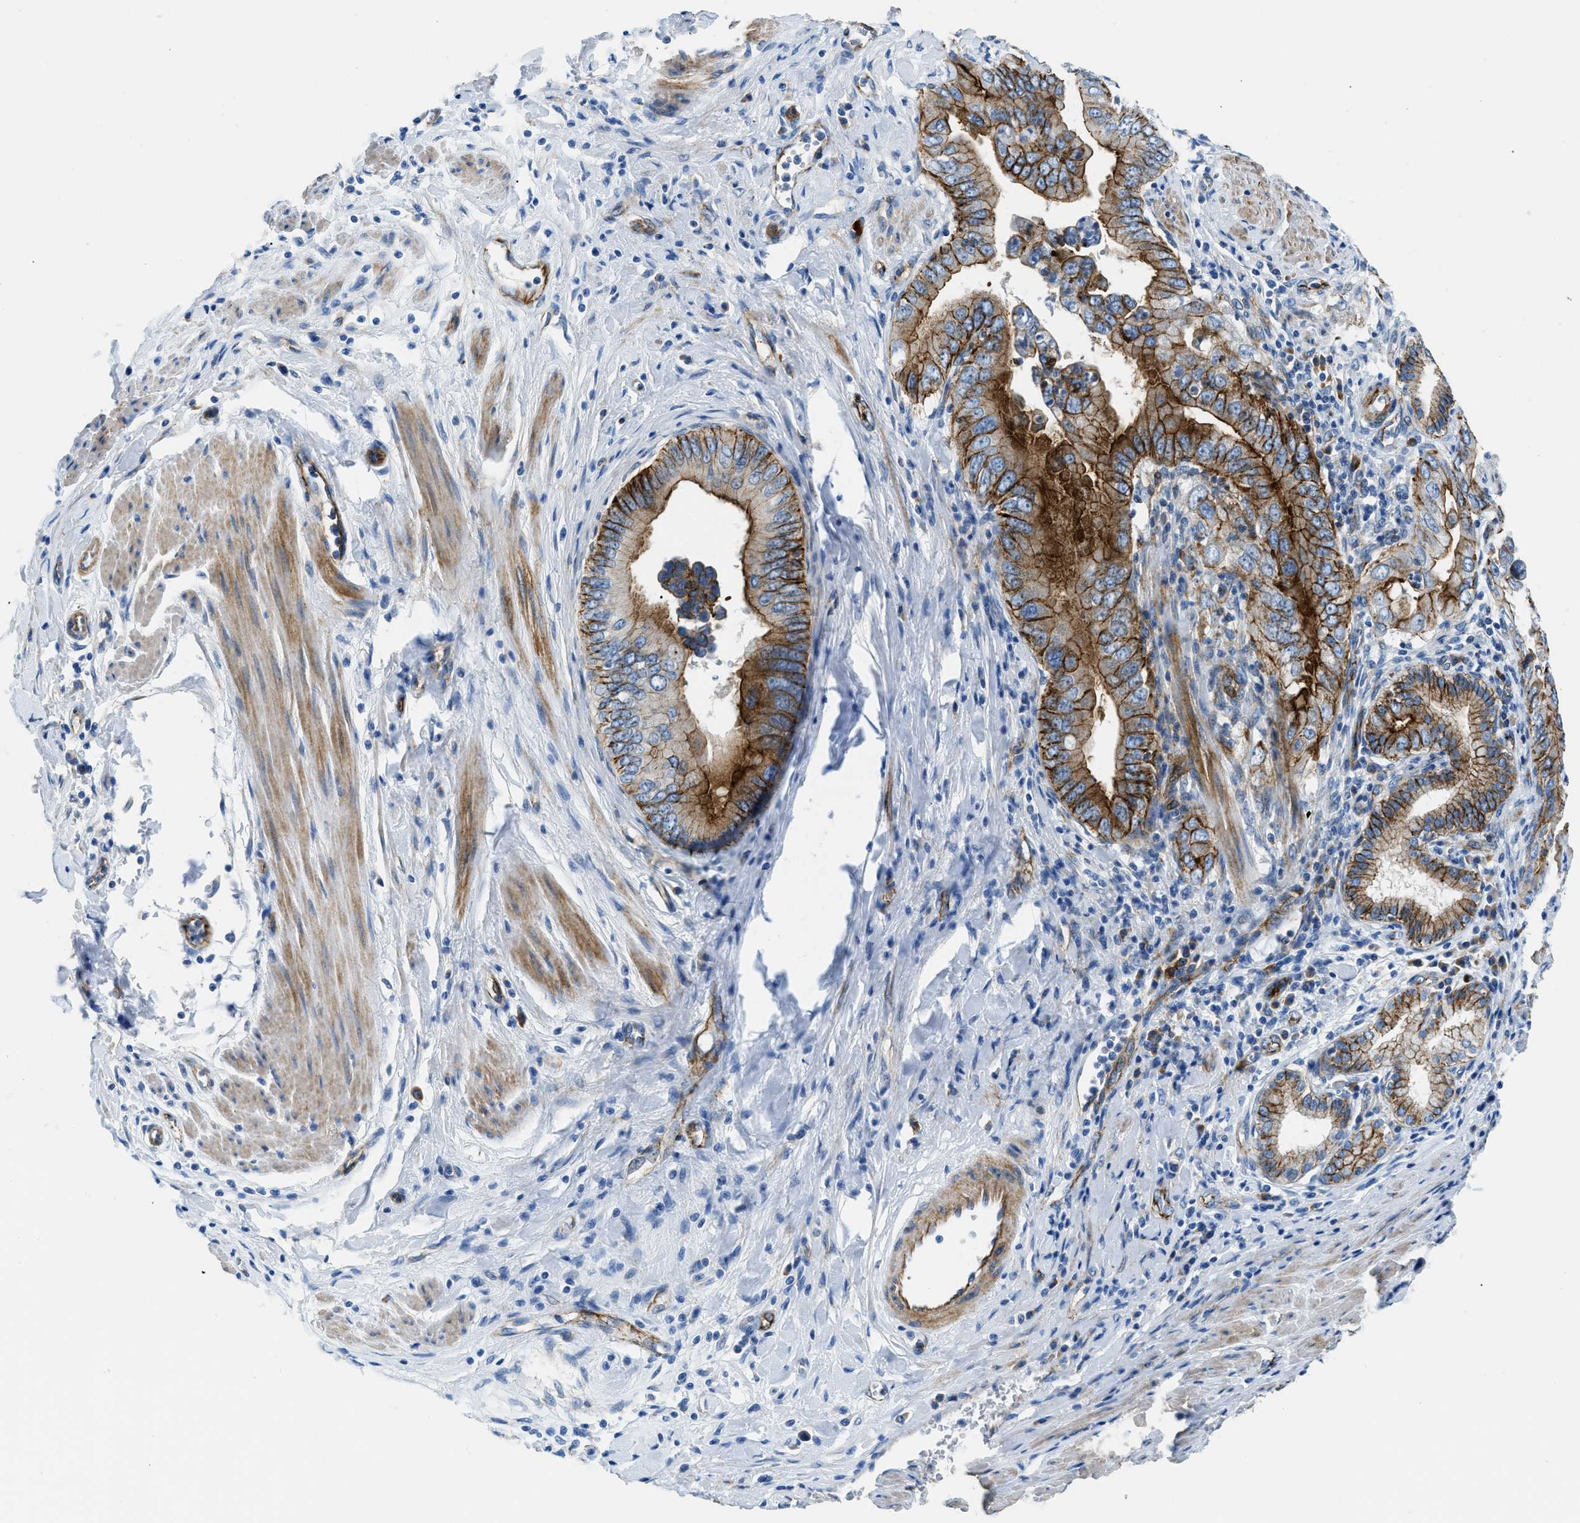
{"staining": {"intensity": "moderate", "quantity": ">75%", "location": "cytoplasmic/membranous"}, "tissue": "pancreatic cancer", "cell_type": "Tumor cells", "image_type": "cancer", "snomed": [{"axis": "morphology", "description": "Normal tissue, NOS"}, {"axis": "topography", "description": "Lymph node"}], "caption": "Pancreatic cancer stained for a protein (brown) displays moderate cytoplasmic/membranous positive expression in about >75% of tumor cells.", "gene": "CUTA", "patient": {"sex": "male", "age": 50}}